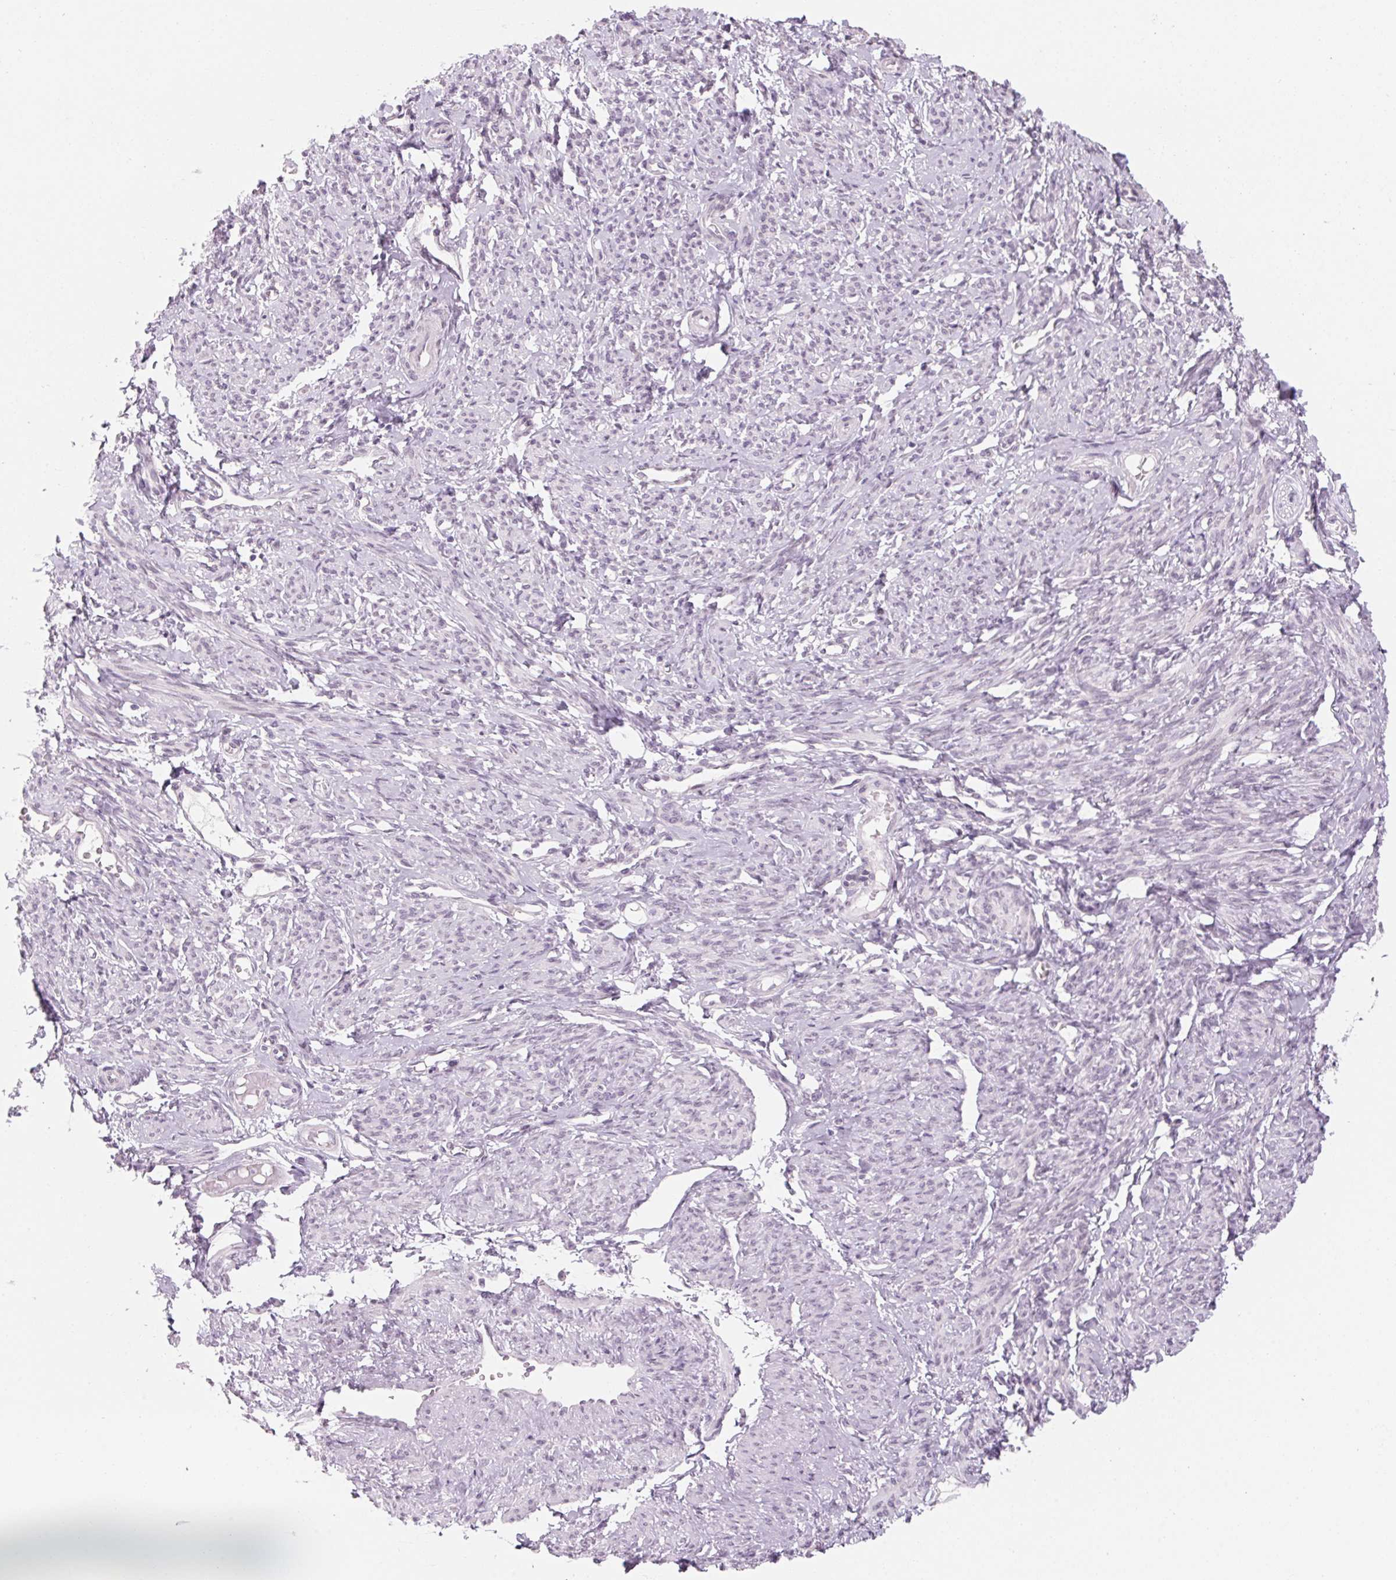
{"staining": {"intensity": "weak", "quantity": "25%-75%", "location": "nuclear"}, "tissue": "smooth muscle", "cell_type": "Smooth muscle cells", "image_type": "normal", "snomed": [{"axis": "morphology", "description": "Normal tissue, NOS"}, {"axis": "topography", "description": "Smooth muscle"}], "caption": "Immunohistochemical staining of benign human smooth muscle exhibits weak nuclear protein expression in about 25%-75% of smooth muscle cells.", "gene": "KCNQ2", "patient": {"sex": "female", "age": 65}}